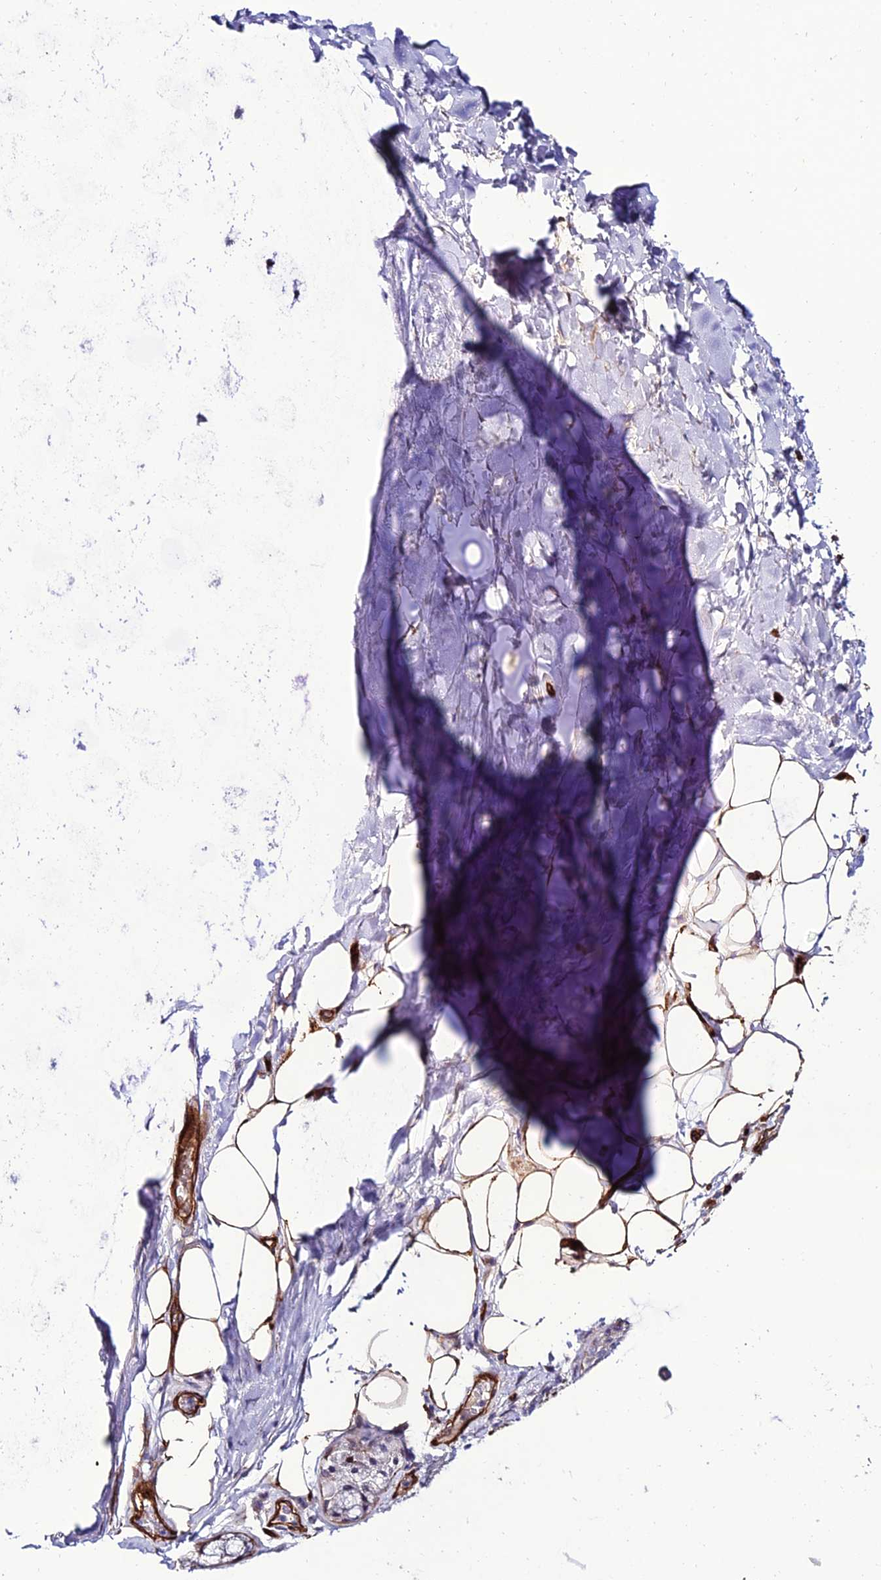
{"staining": {"intensity": "strong", "quantity": ">75%", "location": "cytoplasmic/membranous"}, "tissue": "adipose tissue", "cell_type": "Adipocytes", "image_type": "normal", "snomed": [{"axis": "morphology", "description": "Normal tissue, NOS"}, {"axis": "topography", "description": "Lymph node"}, {"axis": "topography", "description": "Cartilage tissue"}, {"axis": "topography", "description": "Bronchus"}], "caption": "Immunohistochemical staining of normal human adipose tissue shows >75% levels of strong cytoplasmic/membranous protein staining in approximately >75% of adipocytes.", "gene": "ALDH3B2", "patient": {"sex": "male", "age": 63}}